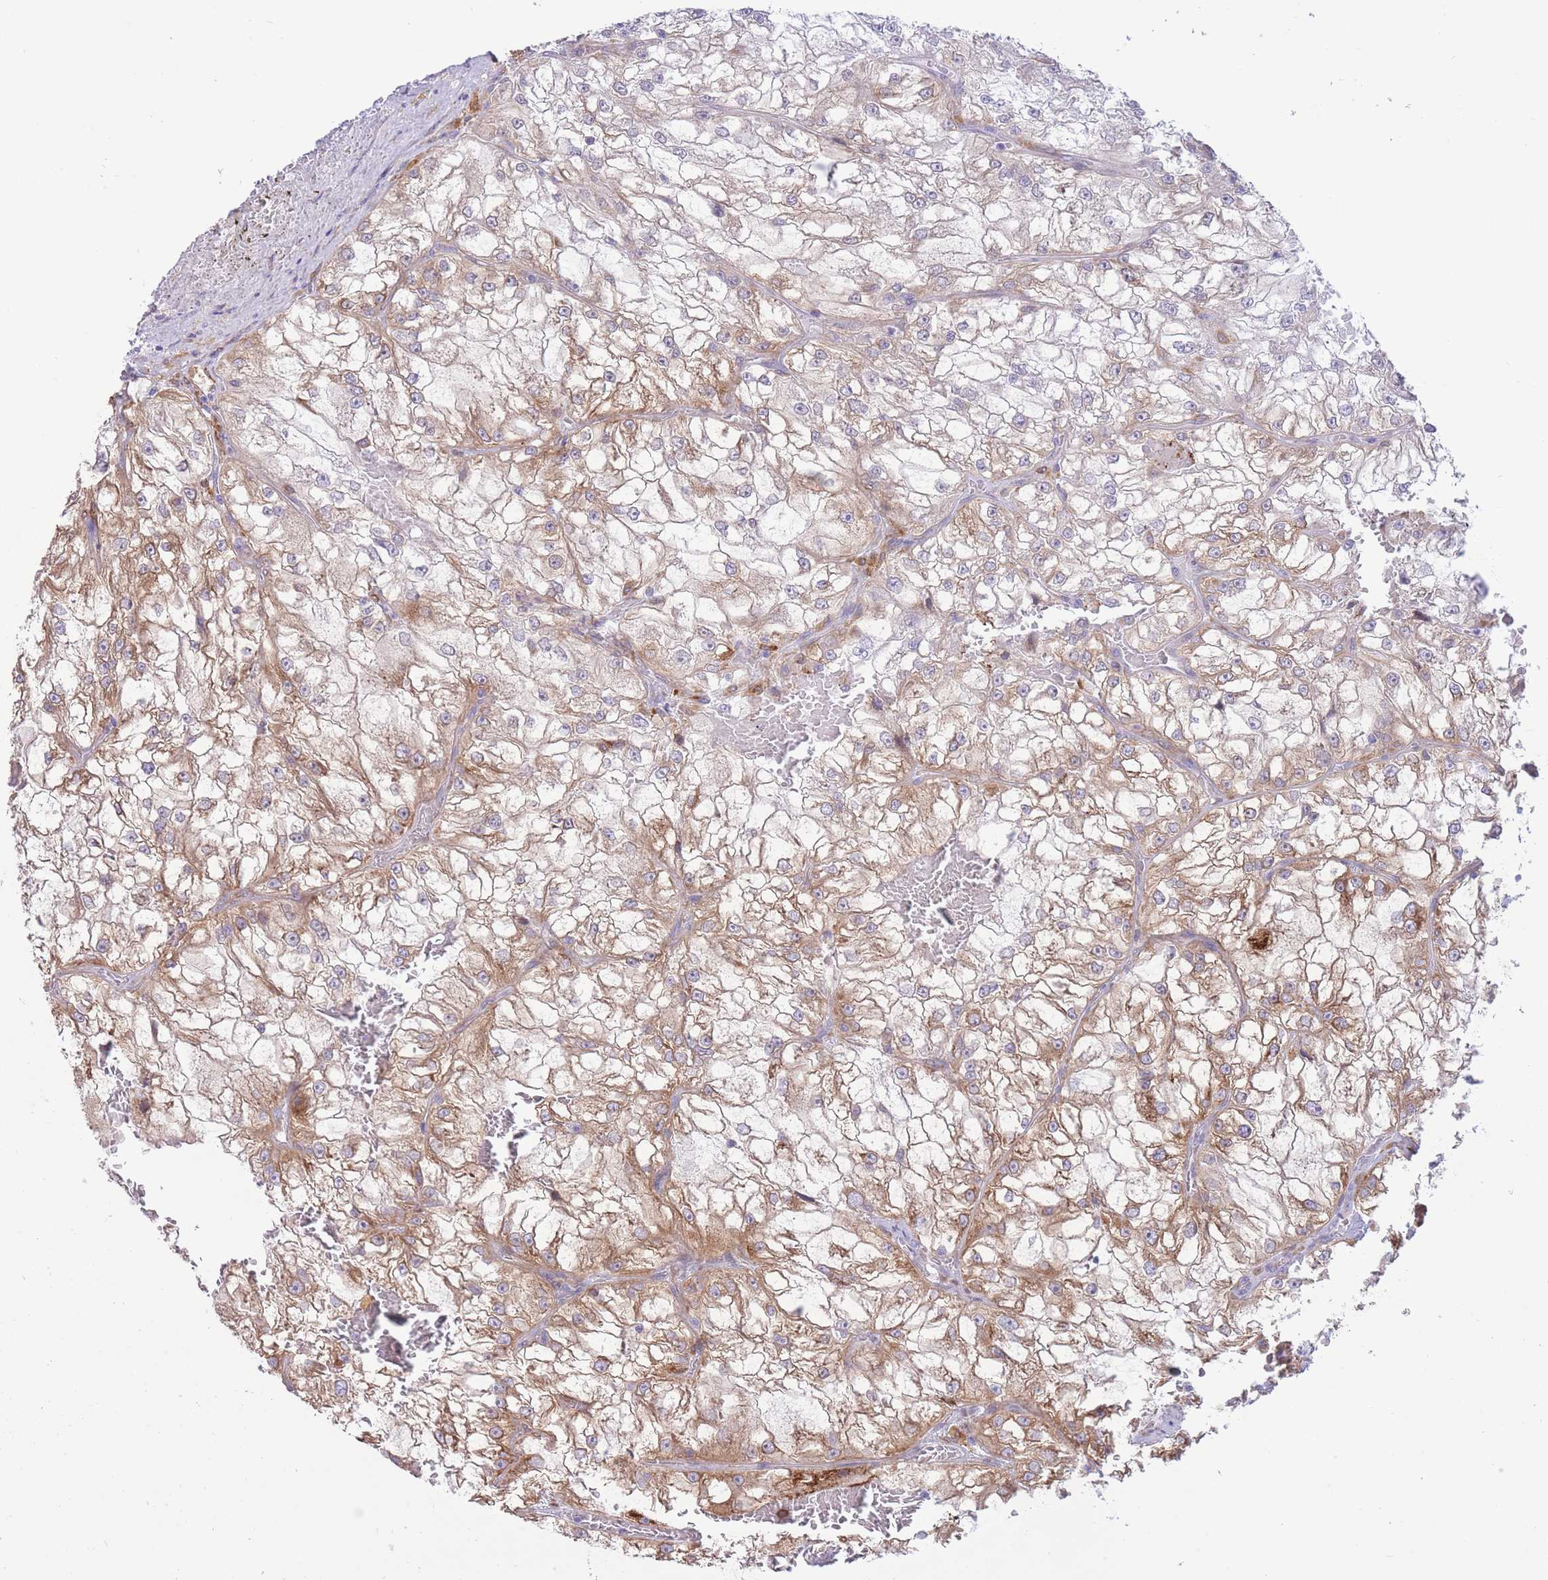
{"staining": {"intensity": "weak", "quantity": "25%-75%", "location": "cytoplasmic/membranous"}, "tissue": "renal cancer", "cell_type": "Tumor cells", "image_type": "cancer", "snomed": [{"axis": "morphology", "description": "Adenocarcinoma, NOS"}, {"axis": "topography", "description": "Kidney"}], "caption": "Brown immunohistochemical staining in renal cancer (adenocarcinoma) demonstrates weak cytoplasmic/membranous positivity in approximately 25%-75% of tumor cells.", "gene": "MYDGF", "patient": {"sex": "female", "age": 72}}